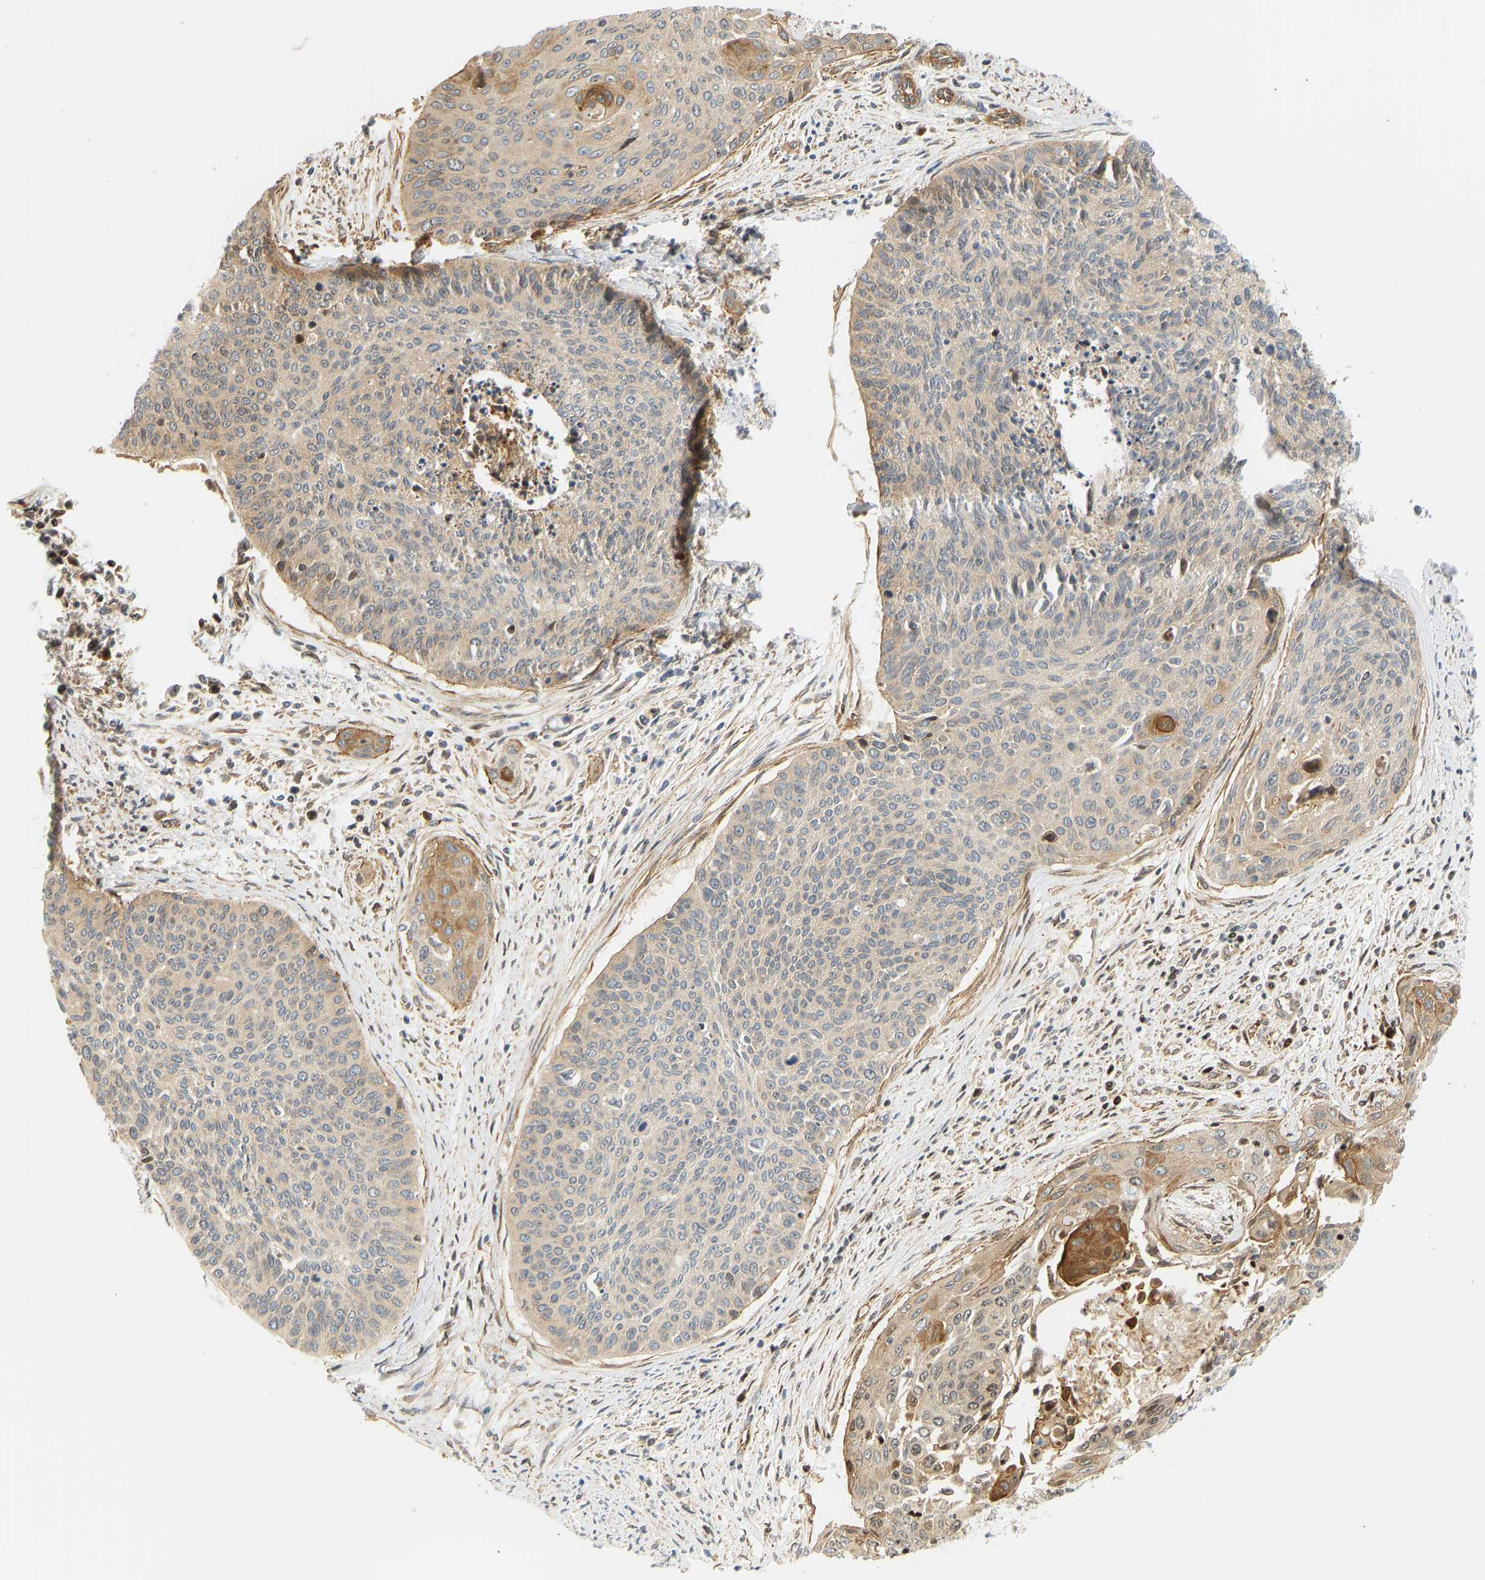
{"staining": {"intensity": "moderate", "quantity": "25%-75%", "location": "cytoplasmic/membranous"}, "tissue": "cervical cancer", "cell_type": "Tumor cells", "image_type": "cancer", "snomed": [{"axis": "morphology", "description": "Squamous cell carcinoma, NOS"}, {"axis": "topography", "description": "Cervix"}], "caption": "Protein staining shows moderate cytoplasmic/membranous staining in approximately 25%-75% of tumor cells in cervical squamous cell carcinoma.", "gene": "CEP57", "patient": {"sex": "female", "age": 55}}